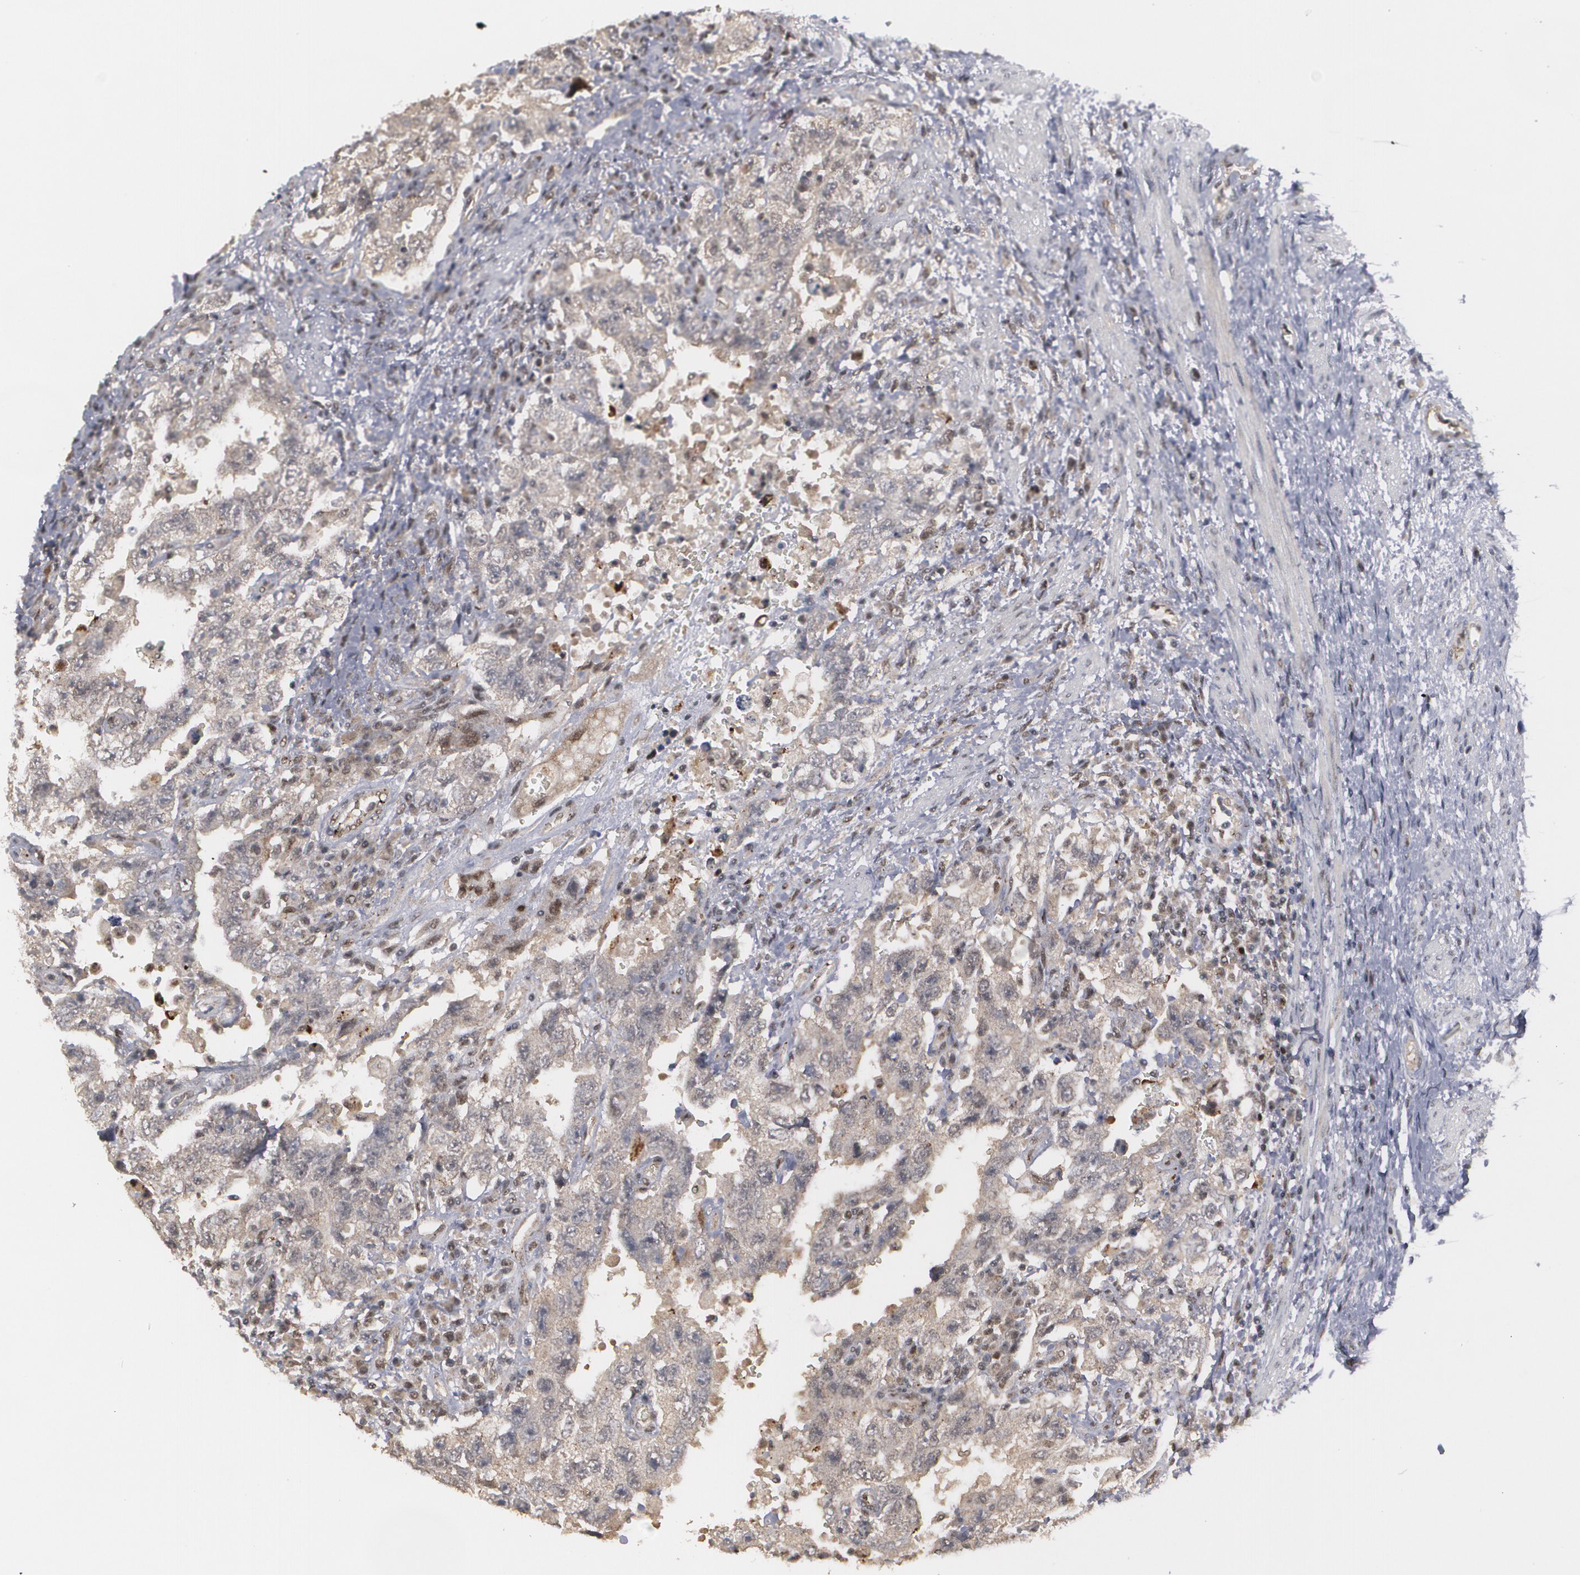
{"staining": {"intensity": "weak", "quantity": ">75%", "location": "nuclear"}, "tissue": "testis cancer", "cell_type": "Tumor cells", "image_type": "cancer", "snomed": [{"axis": "morphology", "description": "Carcinoma, Embryonal, NOS"}, {"axis": "topography", "description": "Testis"}], "caption": "This is an image of IHC staining of testis cancer (embryonal carcinoma), which shows weak staining in the nuclear of tumor cells.", "gene": "INTS6", "patient": {"sex": "male", "age": 26}}